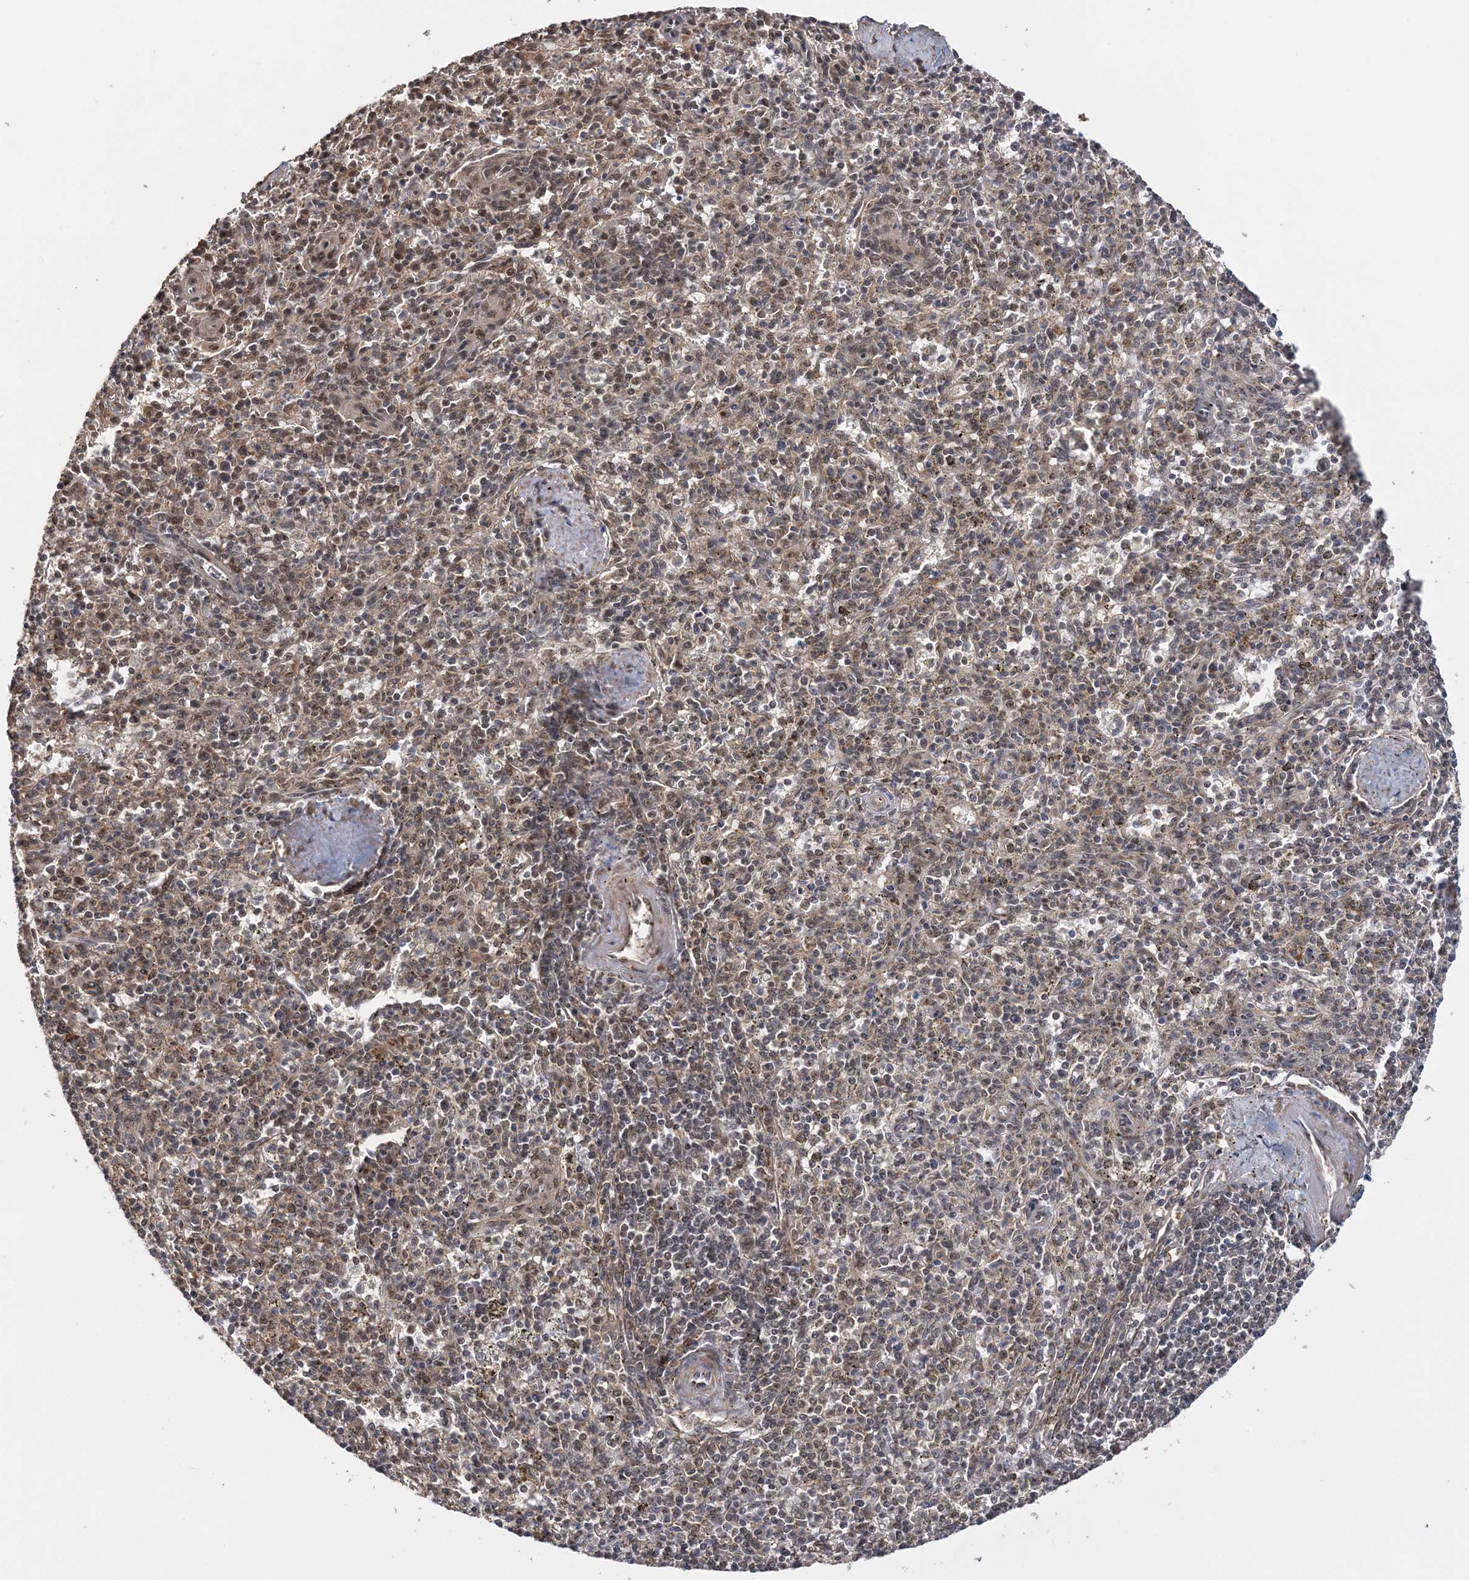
{"staining": {"intensity": "weak", "quantity": "25%-75%", "location": "nuclear"}, "tissue": "spleen", "cell_type": "Cells in red pulp", "image_type": "normal", "snomed": [{"axis": "morphology", "description": "Normal tissue, NOS"}, {"axis": "topography", "description": "Spleen"}], "caption": "IHC staining of benign spleen, which displays low levels of weak nuclear positivity in approximately 25%-75% of cells in red pulp indicating weak nuclear protein staining. The staining was performed using DAB (3,3'-diaminobenzidine) (brown) for protein detection and nuclei were counterstained in hematoxylin (blue).", "gene": "TSHZ2", "patient": {"sex": "male", "age": 72}}